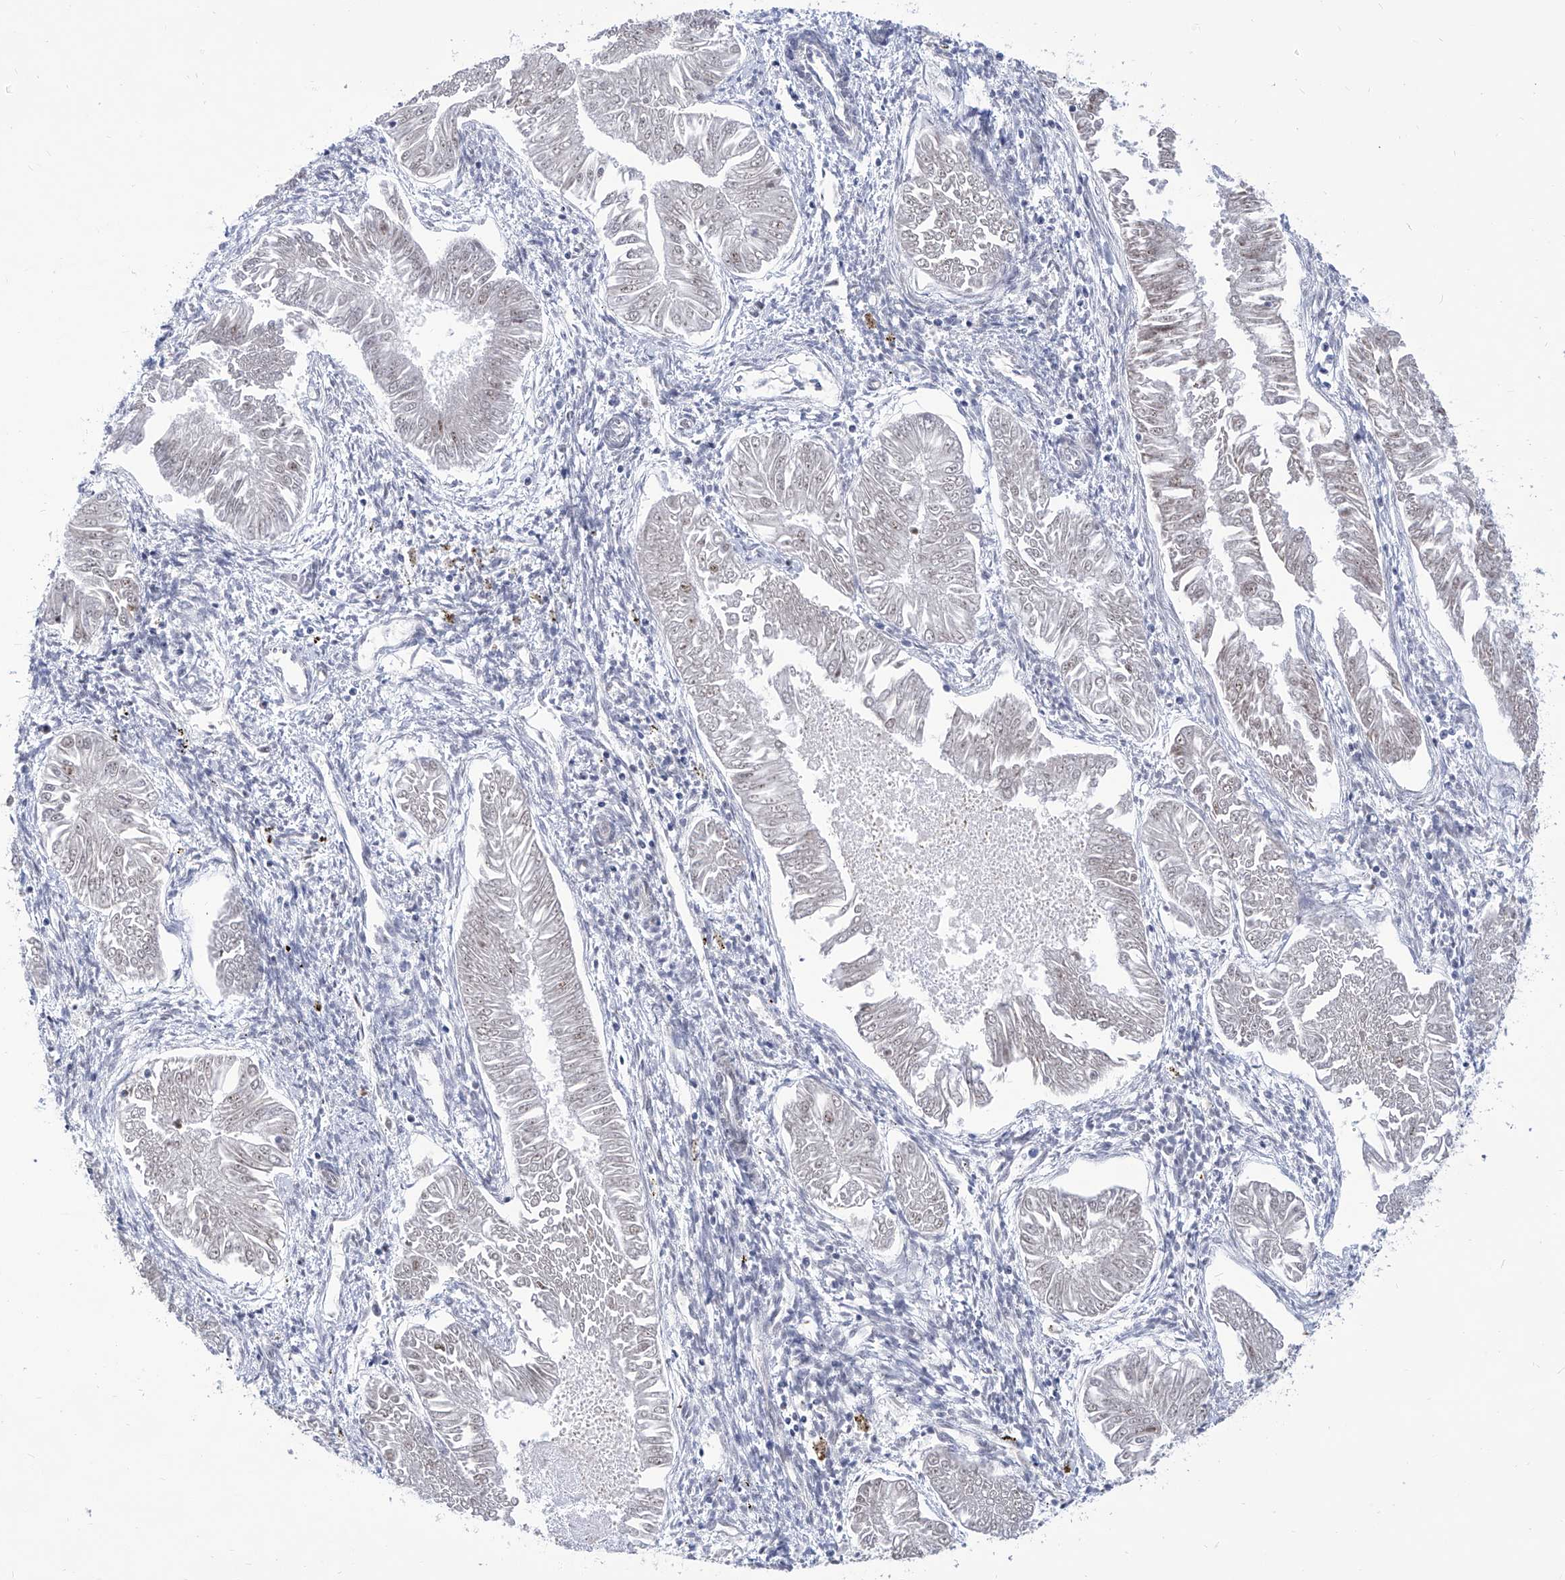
{"staining": {"intensity": "negative", "quantity": "none", "location": "none"}, "tissue": "endometrial cancer", "cell_type": "Tumor cells", "image_type": "cancer", "snomed": [{"axis": "morphology", "description": "Adenocarcinoma, NOS"}, {"axis": "topography", "description": "Endometrium"}], "caption": "Tumor cells are negative for brown protein staining in adenocarcinoma (endometrial).", "gene": "SART1", "patient": {"sex": "female", "age": 53}}